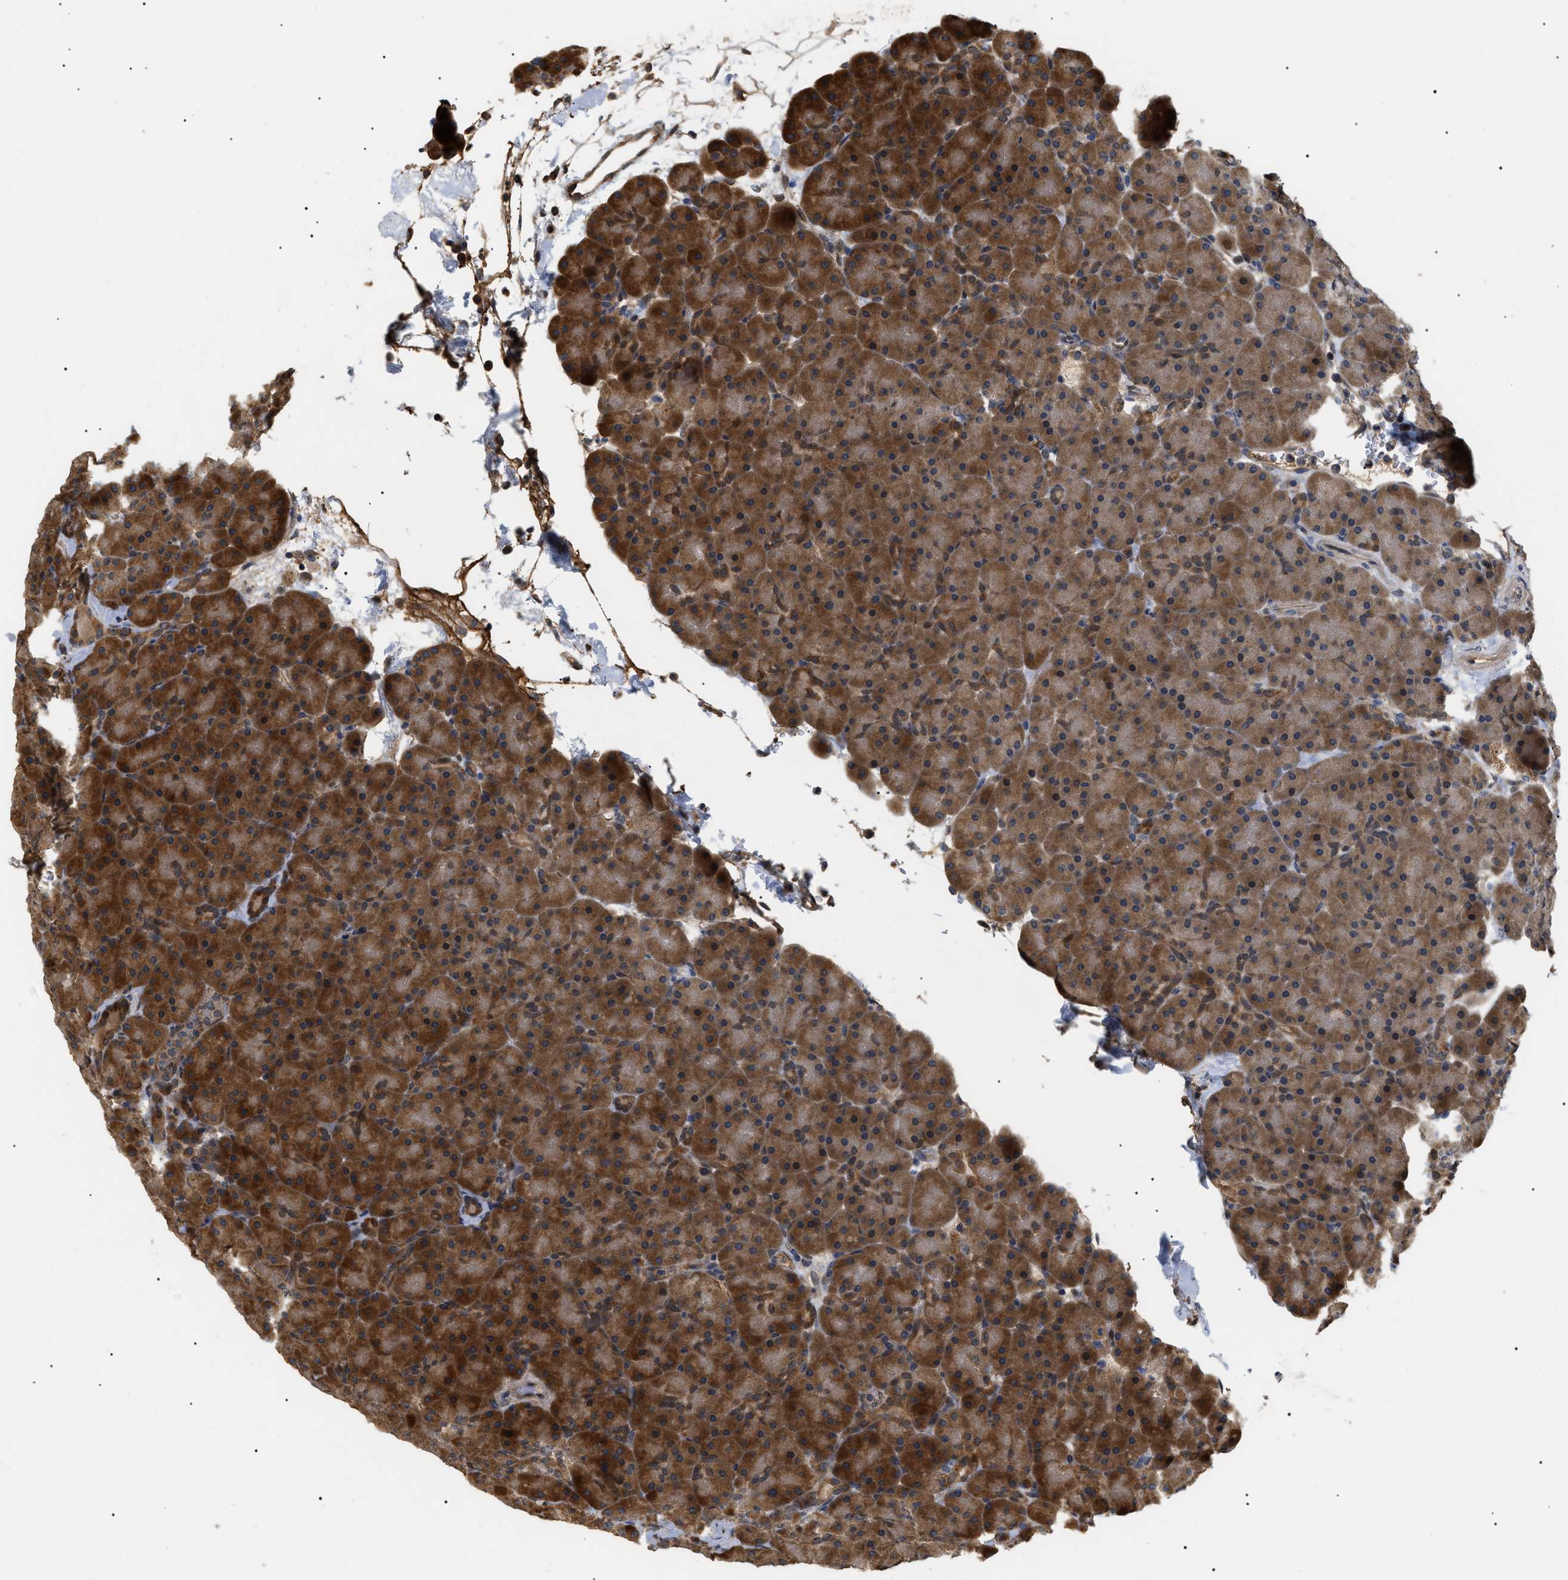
{"staining": {"intensity": "strong", "quantity": ">75%", "location": "cytoplasmic/membranous,nuclear"}, "tissue": "pancreas", "cell_type": "Exocrine glandular cells", "image_type": "normal", "snomed": [{"axis": "morphology", "description": "Normal tissue, NOS"}, {"axis": "topography", "description": "Pancreas"}], "caption": "Immunohistochemistry of unremarkable human pancreas displays high levels of strong cytoplasmic/membranous,nuclear staining in about >75% of exocrine glandular cells.", "gene": "ASTL", "patient": {"sex": "male", "age": 66}}